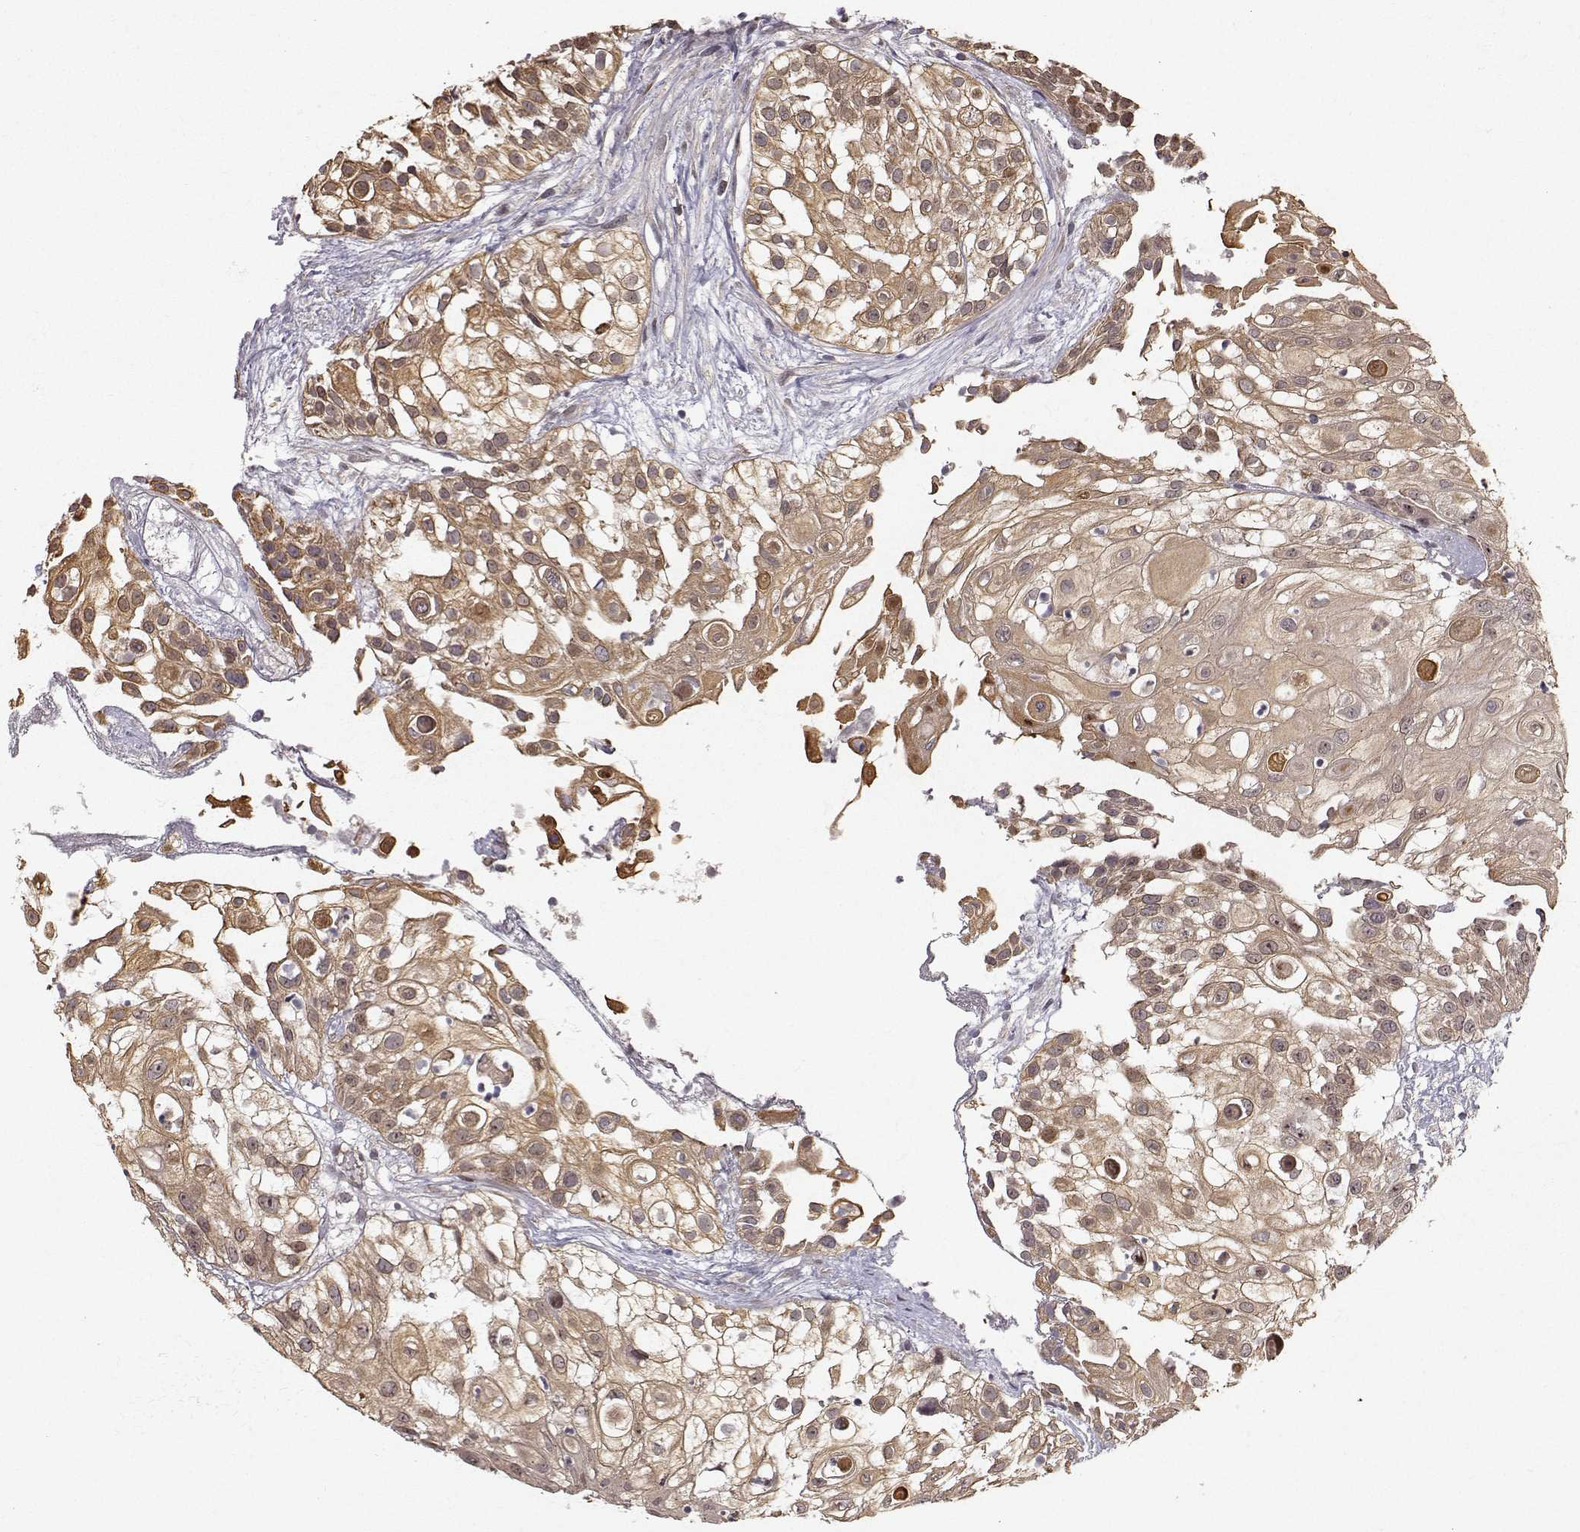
{"staining": {"intensity": "moderate", "quantity": "25%-75%", "location": "cytoplasmic/membranous"}, "tissue": "urothelial cancer", "cell_type": "Tumor cells", "image_type": "cancer", "snomed": [{"axis": "morphology", "description": "Urothelial carcinoma, High grade"}, {"axis": "topography", "description": "Urinary bladder"}], "caption": "Immunohistochemical staining of high-grade urothelial carcinoma exhibits moderate cytoplasmic/membranous protein expression in about 25%-75% of tumor cells.", "gene": "APC", "patient": {"sex": "female", "age": 79}}